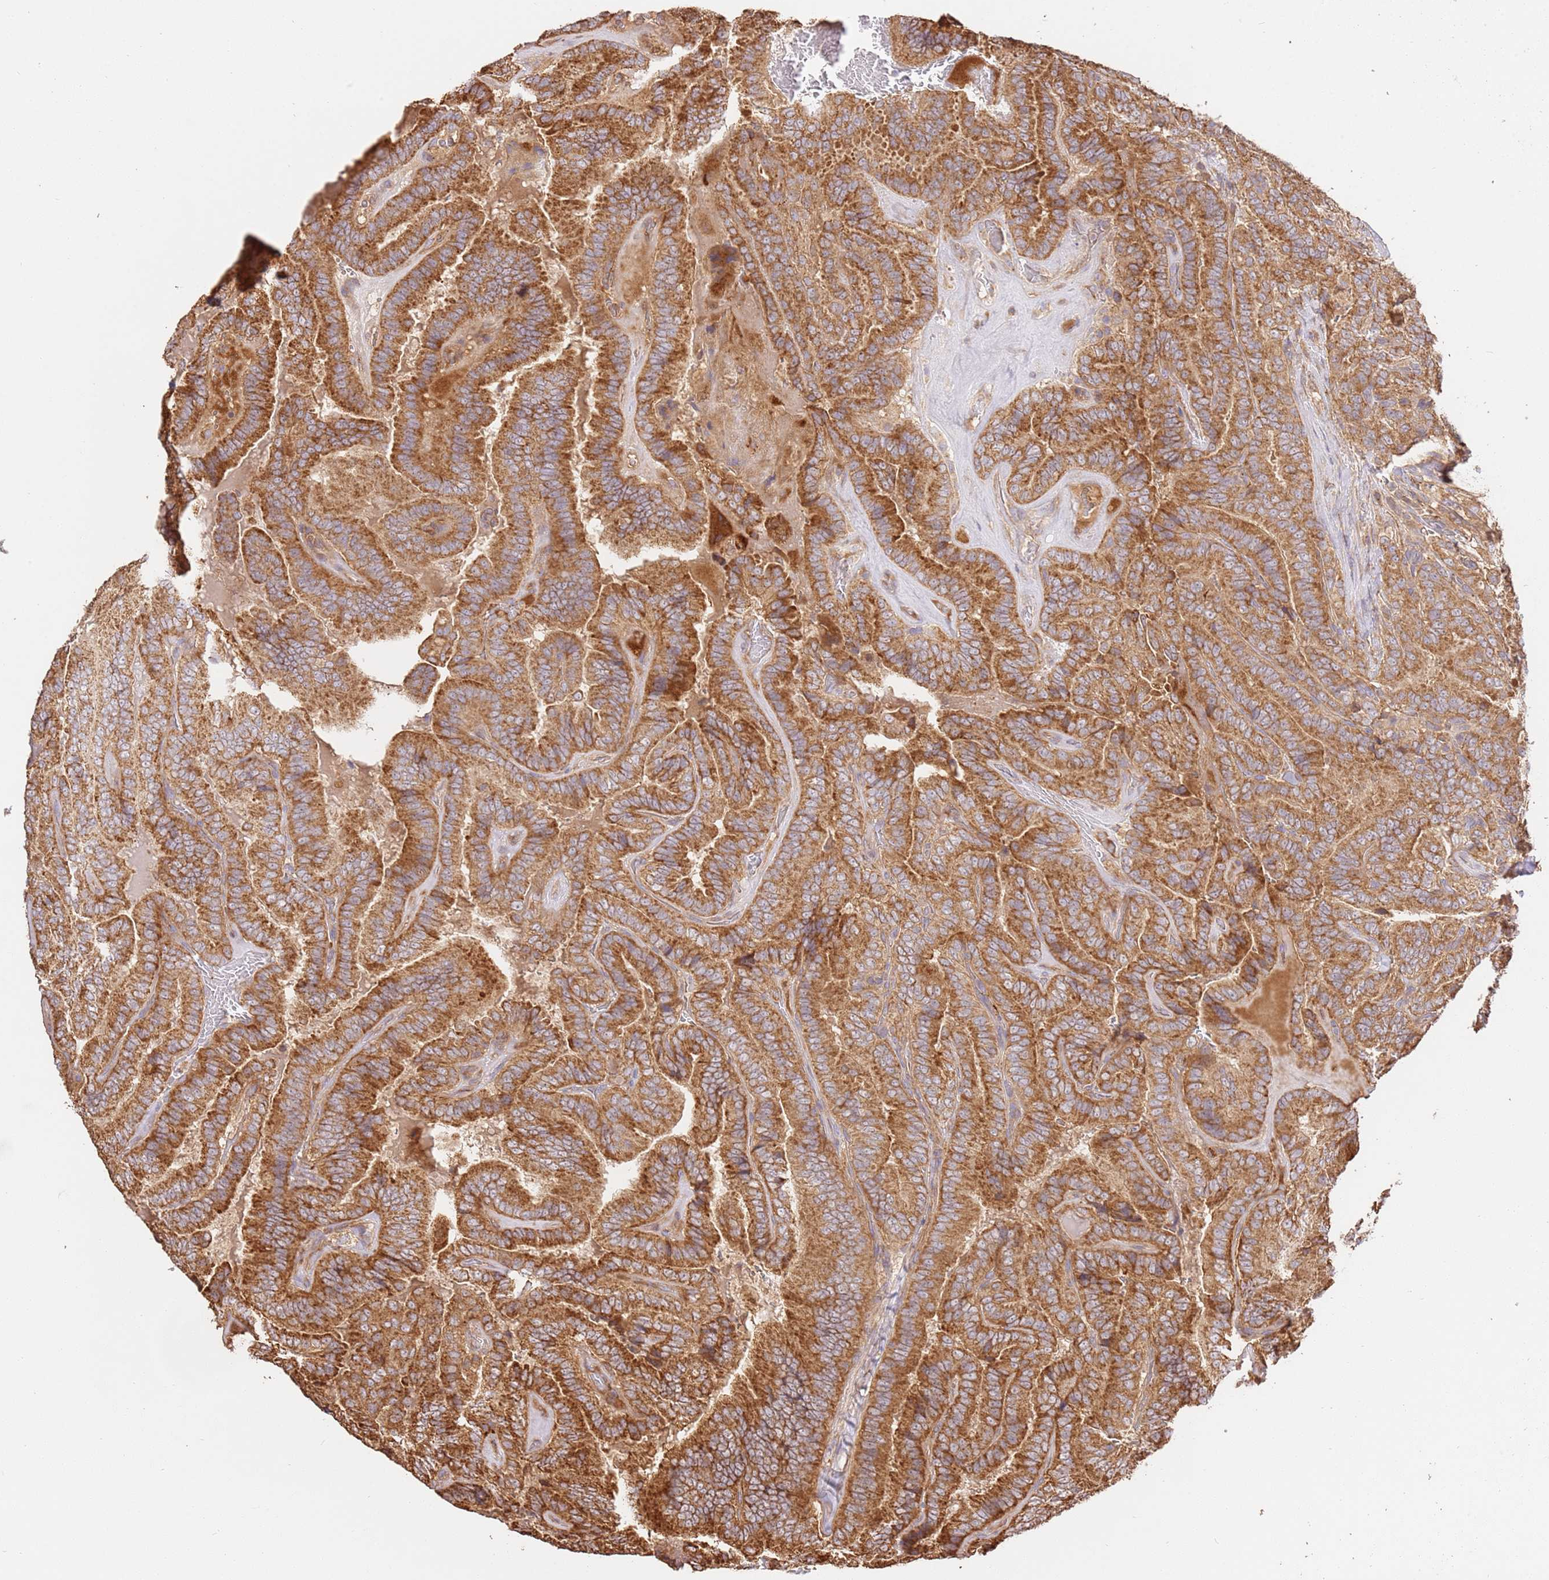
{"staining": {"intensity": "strong", "quantity": ">75%", "location": "cytoplasmic/membranous"}, "tissue": "thyroid cancer", "cell_type": "Tumor cells", "image_type": "cancer", "snomed": [{"axis": "morphology", "description": "Papillary adenocarcinoma, NOS"}, {"axis": "topography", "description": "Thyroid gland"}], "caption": "Papillary adenocarcinoma (thyroid) stained for a protein (brown) displays strong cytoplasmic/membranous positive expression in approximately >75% of tumor cells.", "gene": "CEP55", "patient": {"sex": "male", "age": 61}}